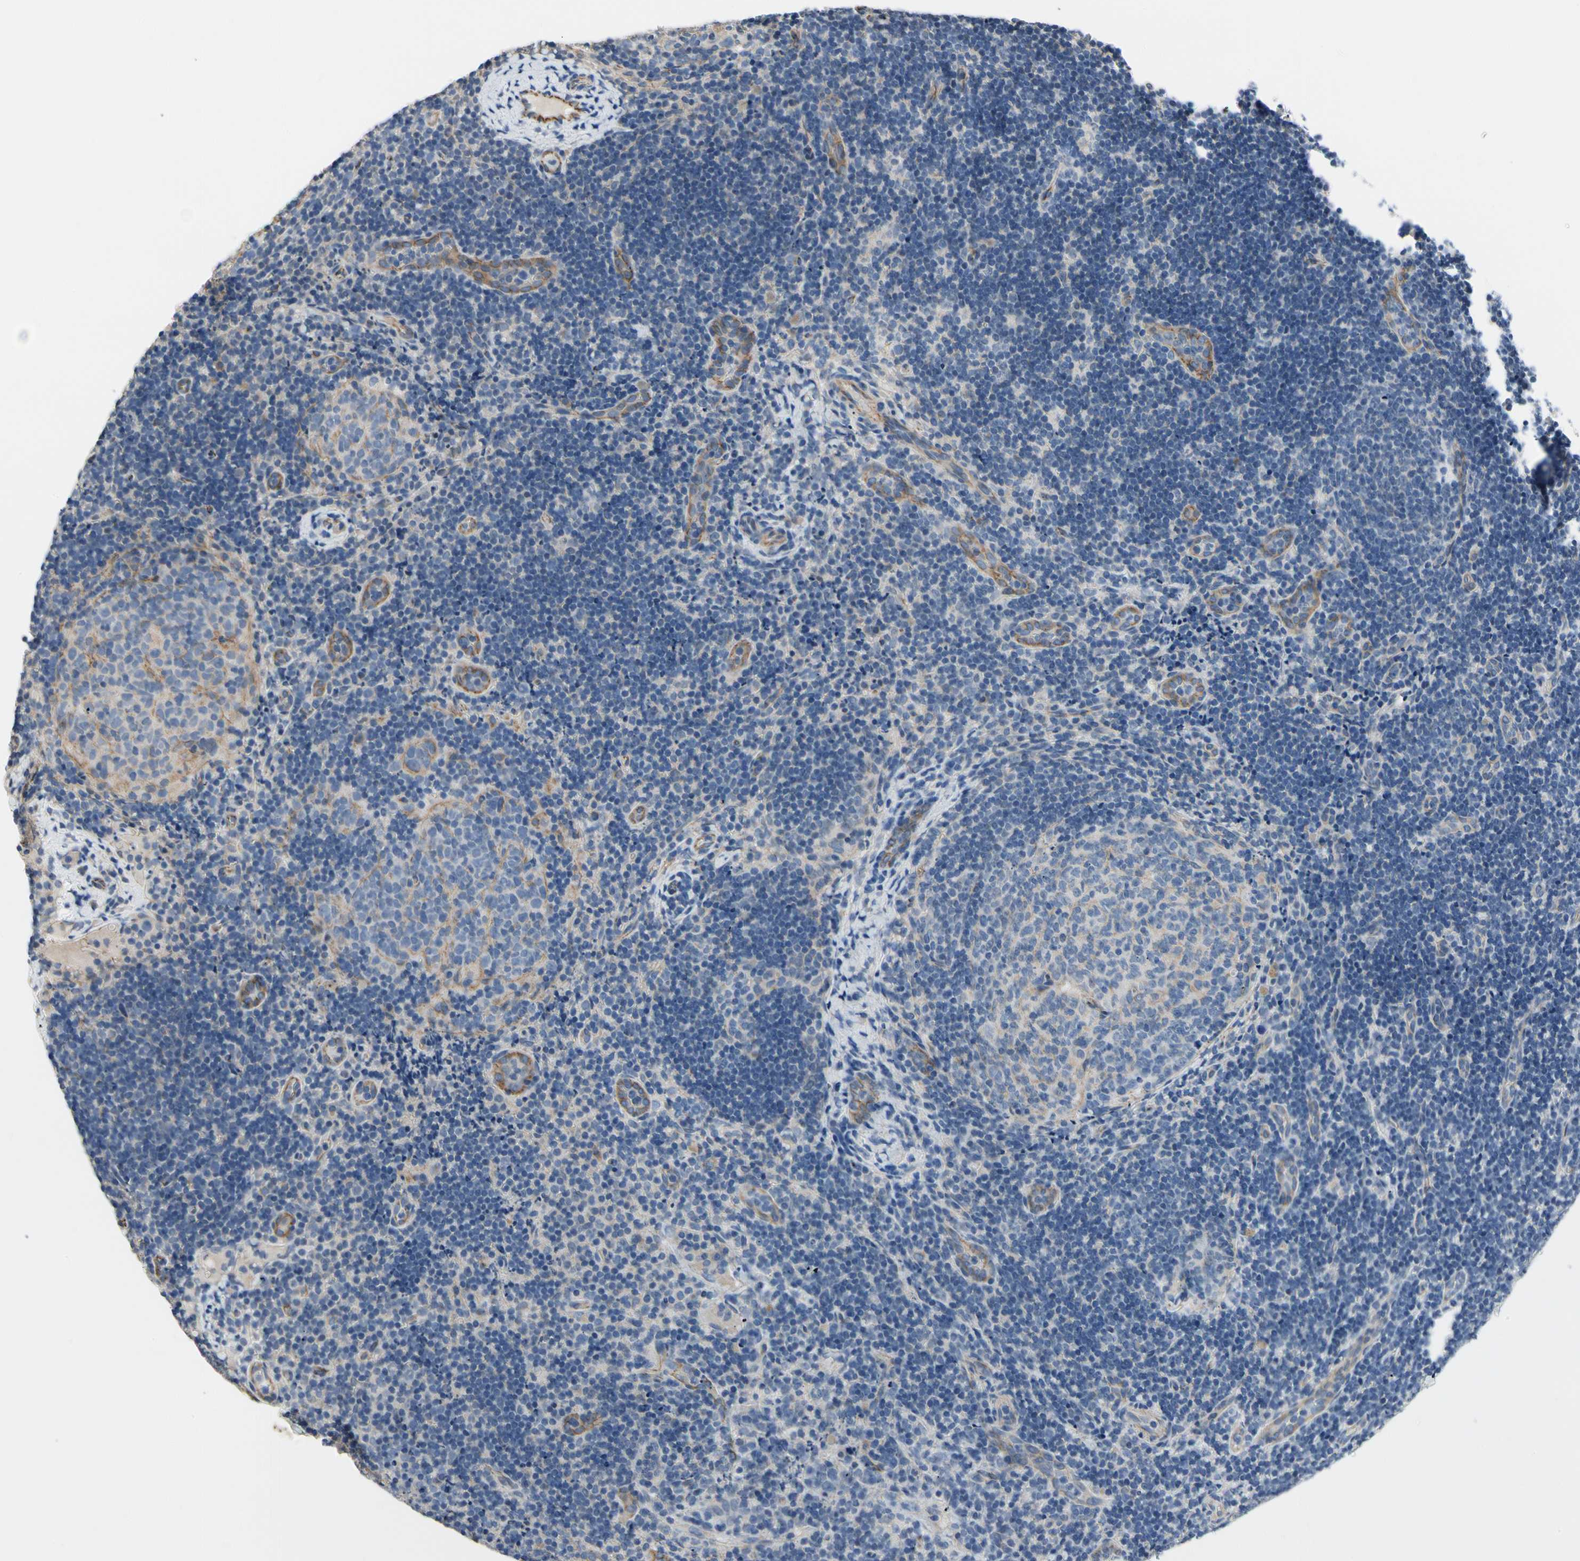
{"staining": {"intensity": "negative", "quantity": "none", "location": "none"}, "tissue": "lymph node", "cell_type": "Germinal center cells", "image_type": "normal", "snomed": [{"axis": "morphology", "description": "Normal tissue, NOS"}, {"axis": "topography", "description": "Lymph node"}], "caption": "Lymph node was stained to show a protein in brown. There is no significant expression in germinal center cells. (DAB (3,3'-diaminobenzidine) IHC, high magnification).", "gene": "LGR6", "patient": {"sex": "female", "age": 14}}